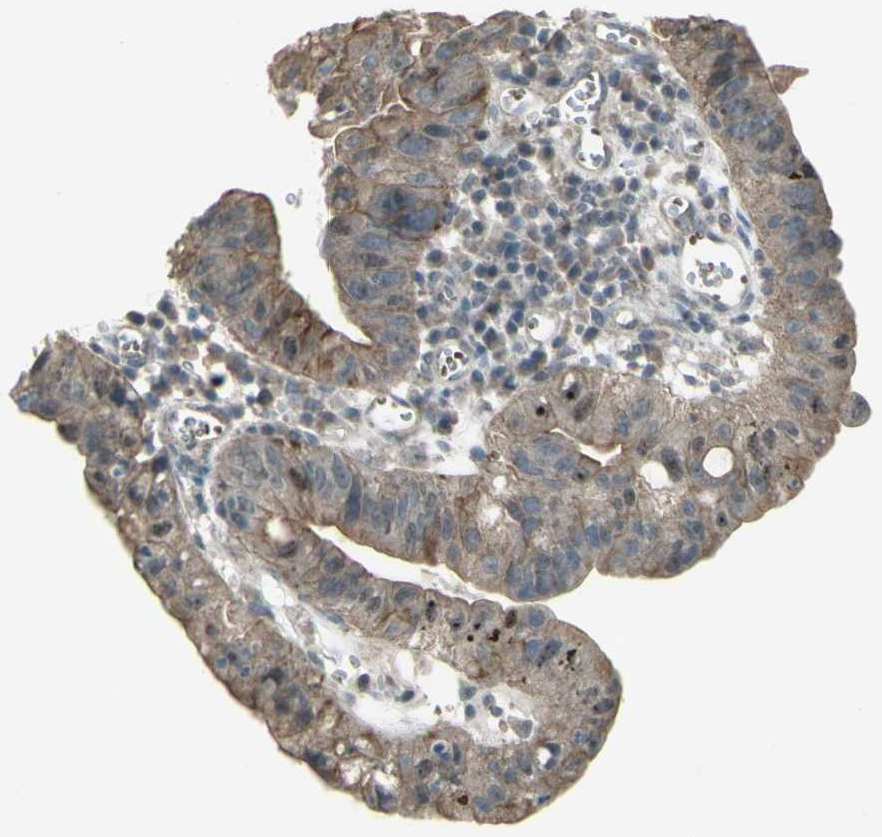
{"staining": {"intensity": "moderate", "quantity": ">75%", "location": "cytoplasmic/membranous"}, "tissue": "stomach cancer", "cell_type": "Tumor cells", "image_type": "cancer", "snomed": [{"axis": "morphology", "description": "Adenocarcinoma, NOS"}, {"axis": "topography", "description": "Stomach"}], "caption": "Adenocarcinoma (stomach) was stained to show a protein in brown. There is medium levels of moderate cytoplasmic/membranous positivity in approximately >75% of tumor cells.", "gene": "GRAMD1B", "patient": {"sex": "male", "age": 59}}